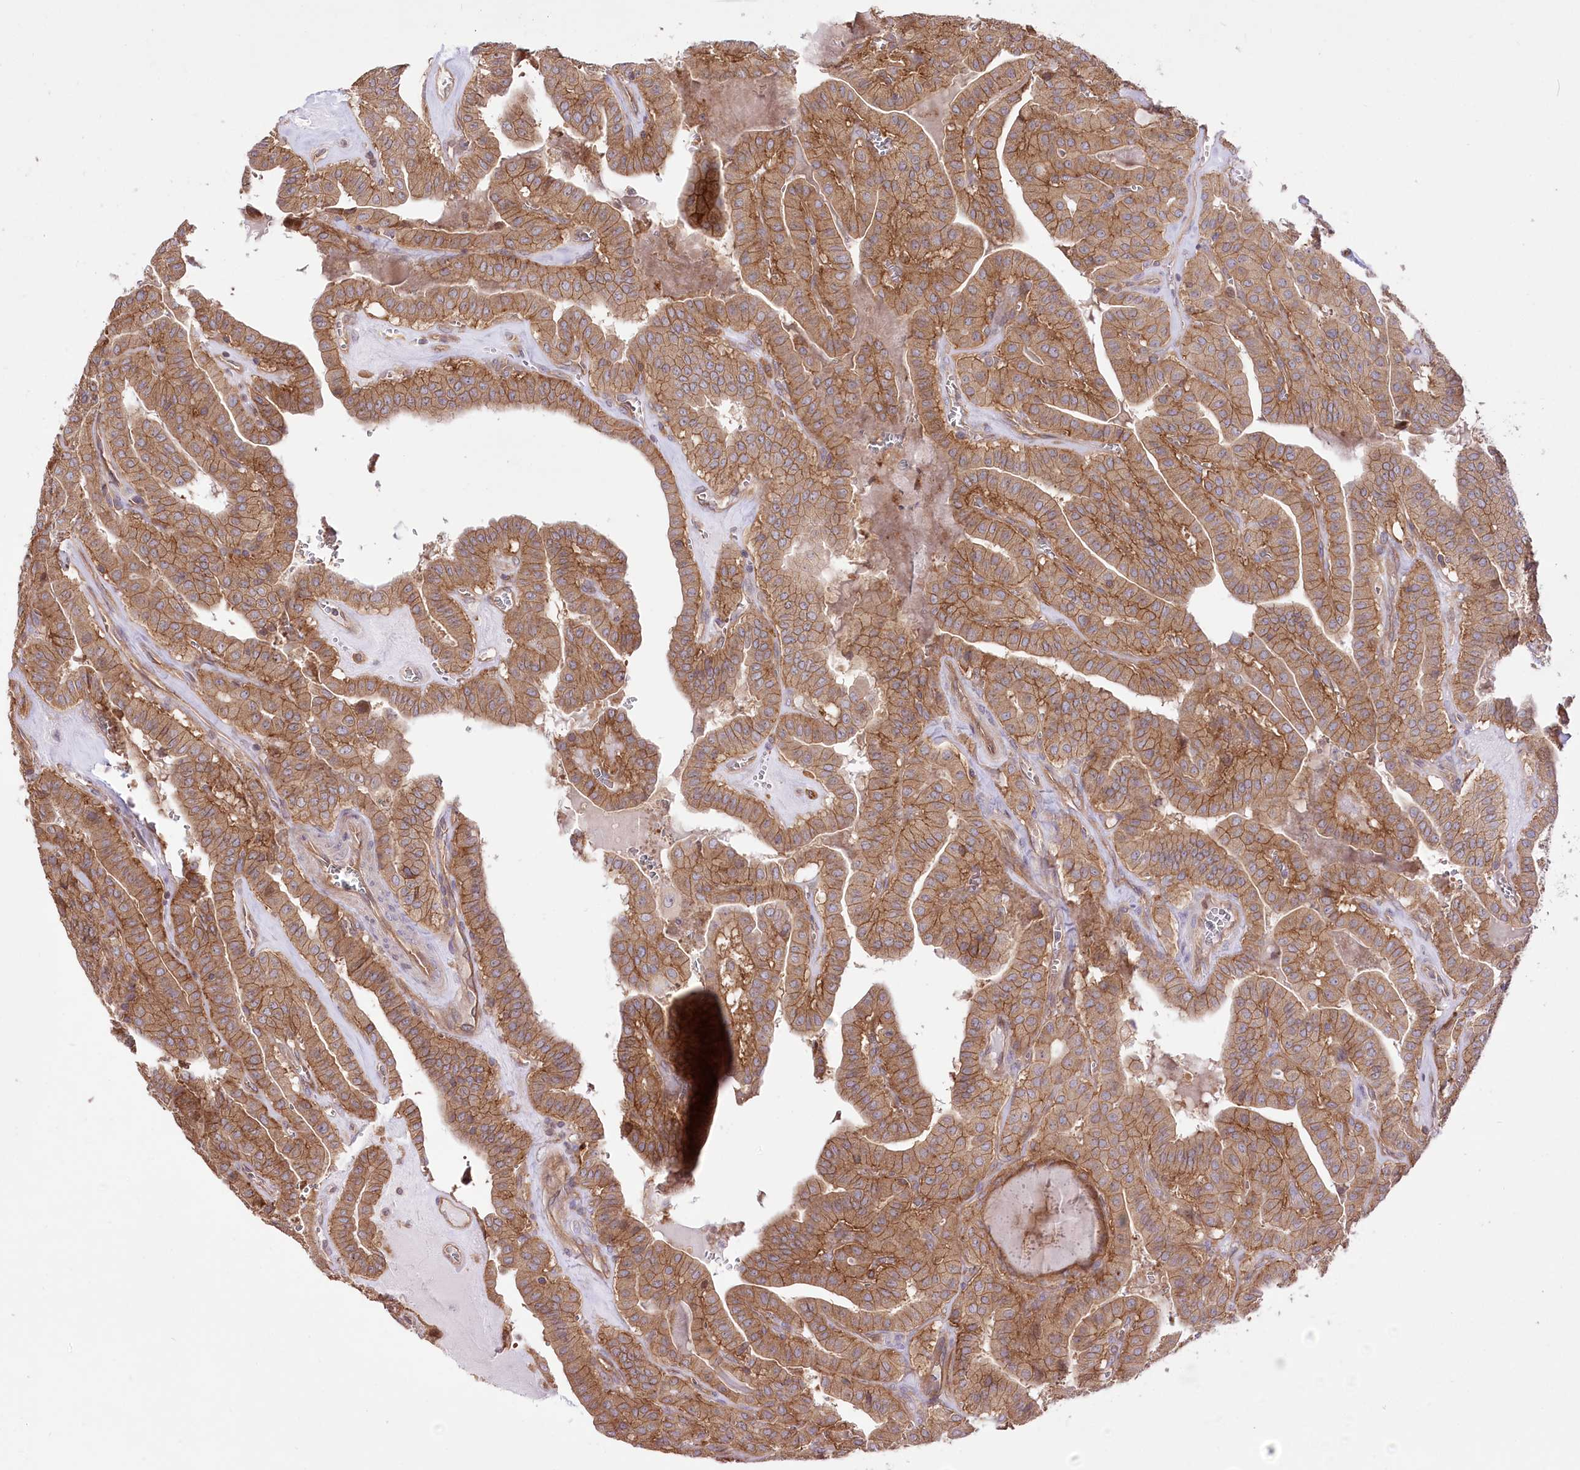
{"staining": {"intensity": "moderate", "quantity": ">75%", "location": "cytoplasmic/membranous"}, "tissue": "thyroid cancer", "cell_type": "Tumor cells", "image_type": "cancer", "snomed": [{"axis": "morphology", "description": "Papillary adenocarcinoma, NOS"}, {"axis": "topography", "description": "Thyroid gland"}], "caption": "Thyroid papillary adenocarcinoma stained for a protein exhibits moderate cytoplasmic/membranous positivity in tumor cells.", "gene": "XYLB", "patient": {"sex": "male", "age": 52}}